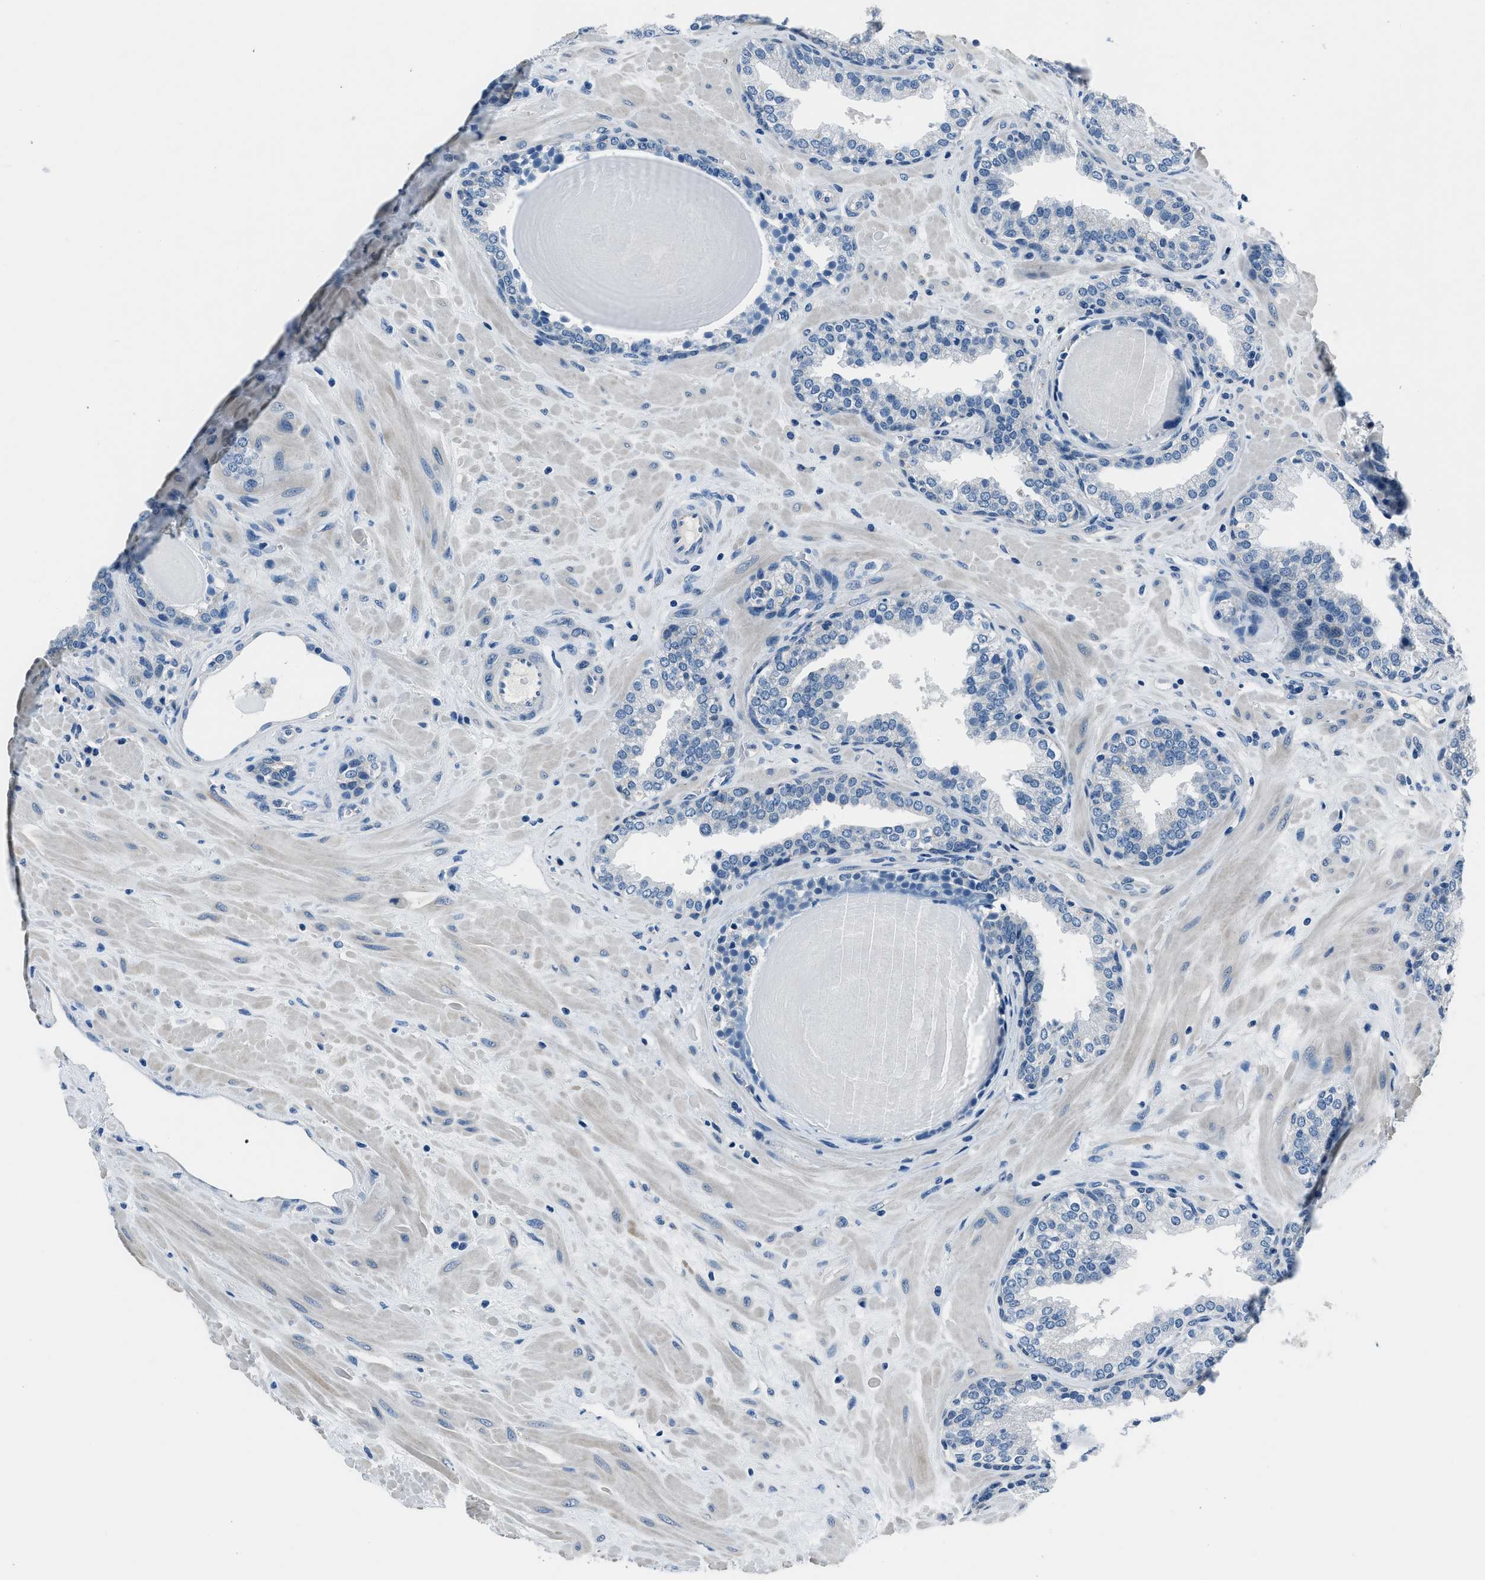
{"staining": {"intensity": "negative", "quantity": "none", "location": "none"}, "tissue": "prostate", "cell_type": "Glandular cells", "image_type": "normal", "snomed": [{"axis": "morphology", "description": "Normal tissue, NOS"}, {"axis": "topography", "description": "Prostate"}], "caption": "Normal prostate was stained to show a protein in brown. There is no significant staining in glandular cells. The staining was performed using DAB (3,3'-diaminobenzidine) to visualize the protein expression in brown, while the nuclei were stained in blue with hematoxylin (Magnification: 20x).", "gene": "GJA3", "patient": {"sex": "male", "age": 51}}